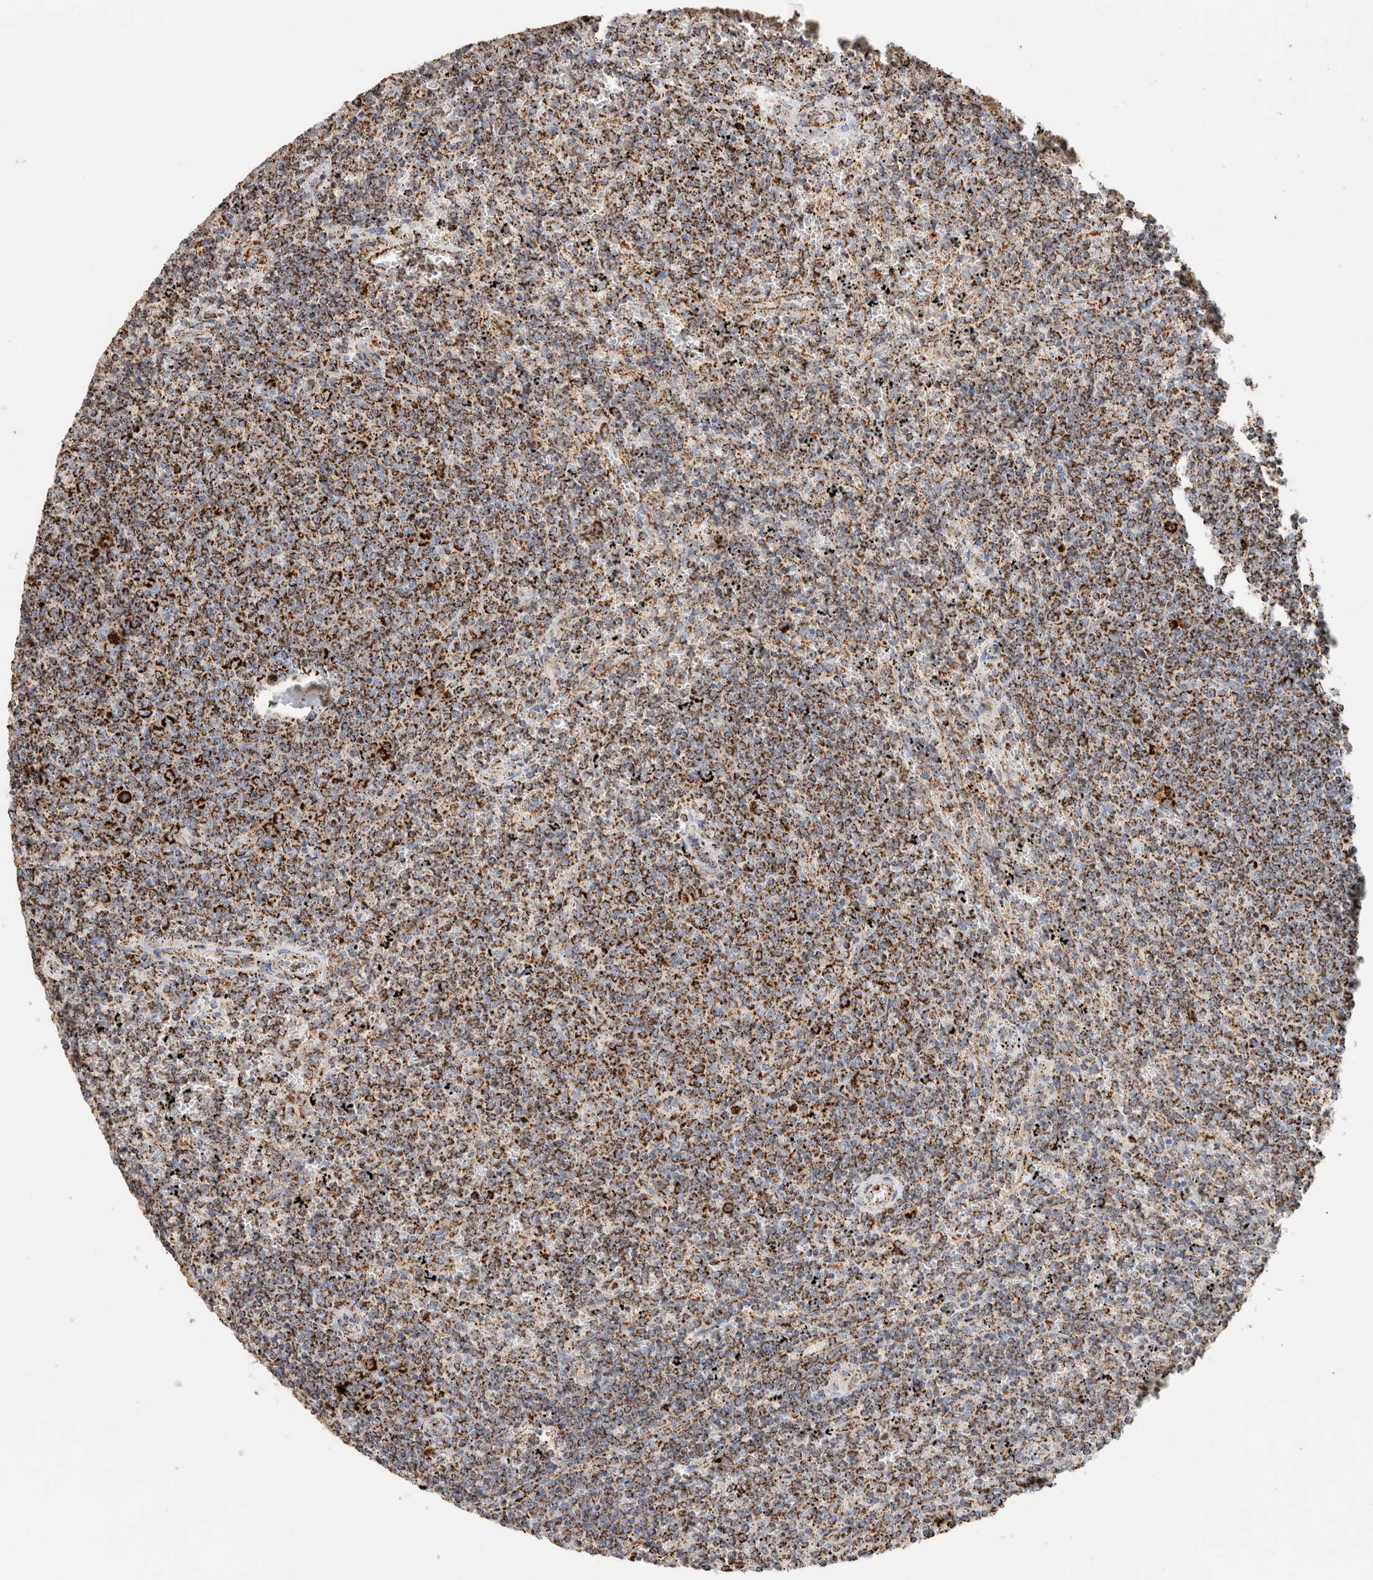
{"staining": {"intensity": "moderate", "quantity": ">75%", "location": "cytoplasmic/membranous"}, "tissue": "lymphoma", "cell_type": "Tumor cells", "image_type": "cancer", "snomed": [{"axis": "morphology", "description": "Malignant lymphoma, non-Hodgkin's type, Low grade"}, {"axis": "topography", "description": "Spleen"}], "caption": "IHC (DAB (3,3'-diaminobenzidine)) staining of low-grade malignant lymphoma, non-Hodgkin's type reveals moderate cytoplasmic/membranous protein expression in about >75% of tumor cells.", "gene": "C1QBP", "patient": {"sex": "female", "age": 50}}